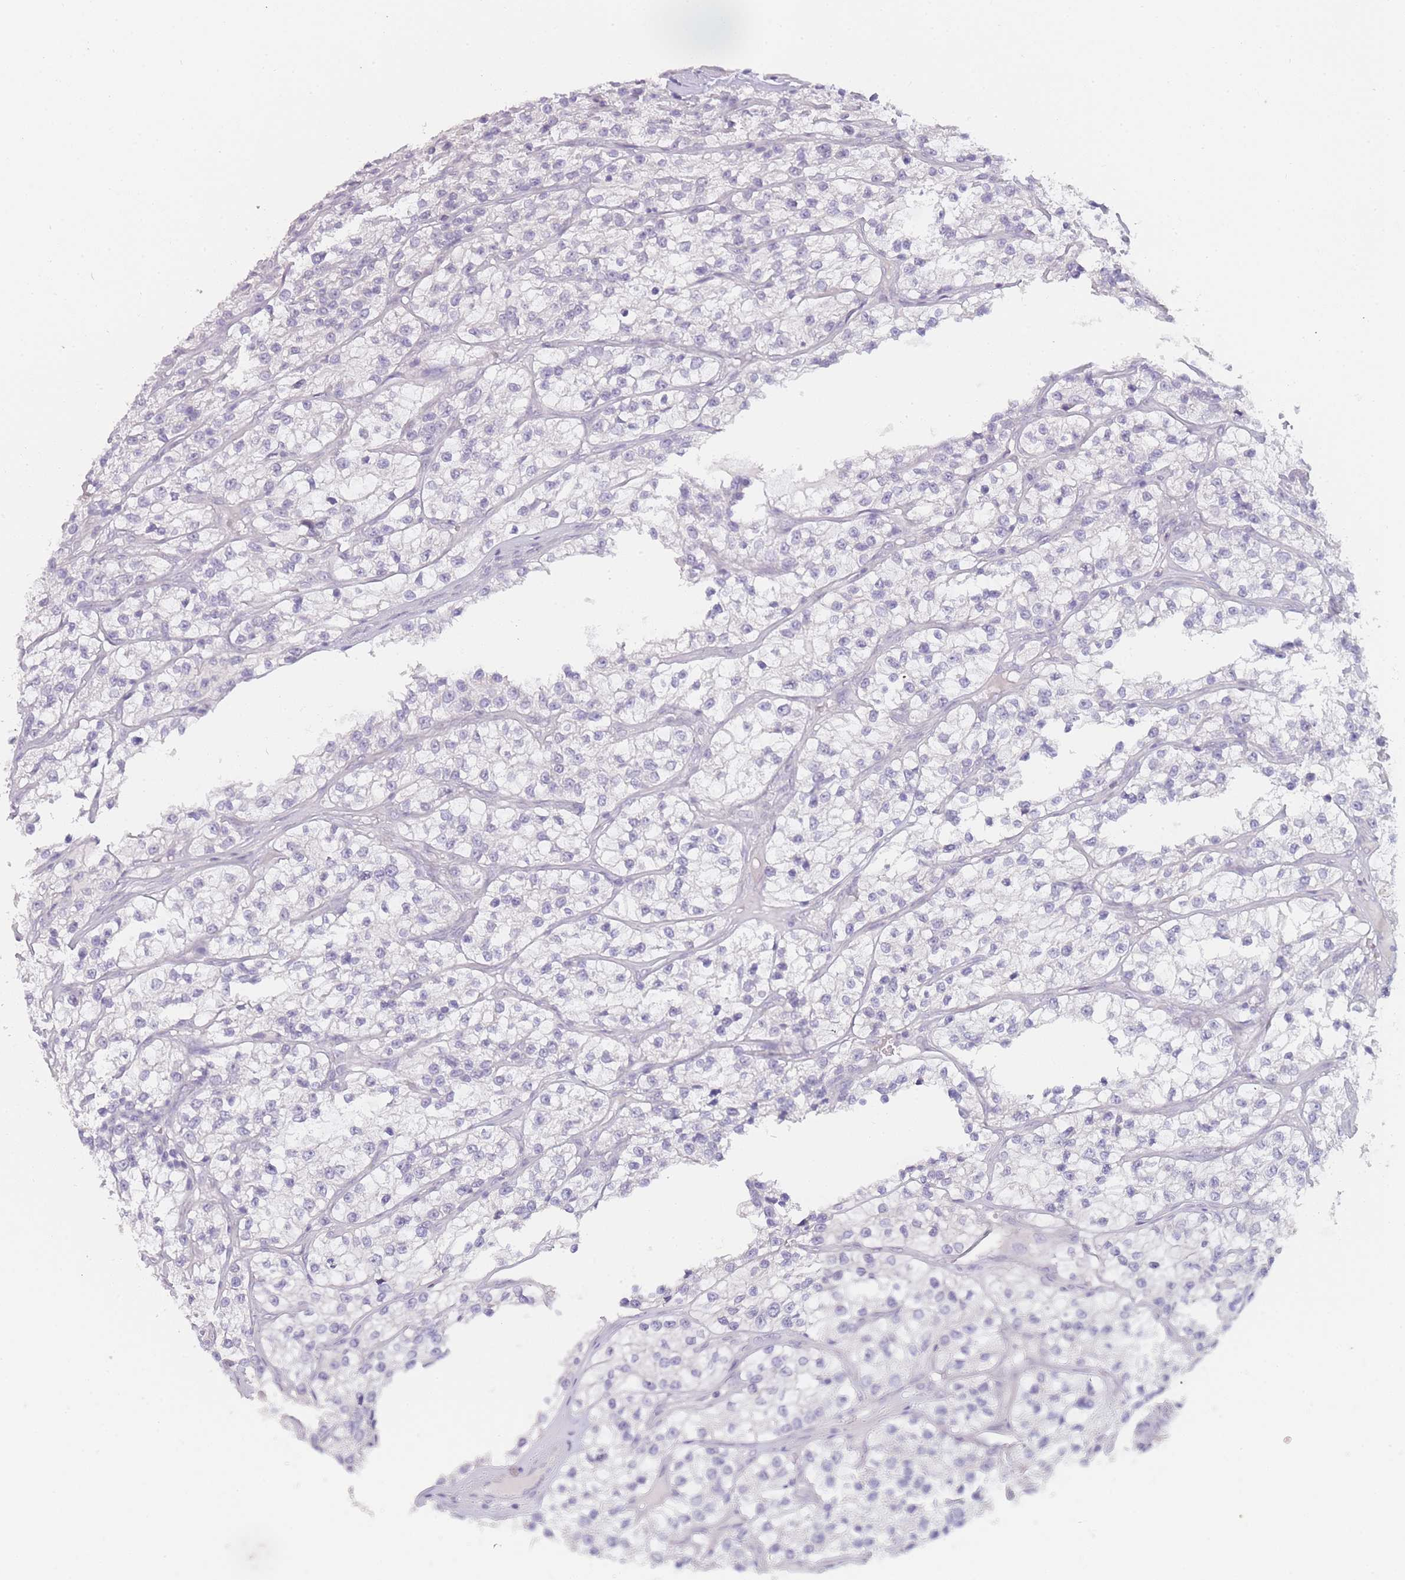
{"staining": {"intensity": "negative", "quantity": "none", "location": "none"}, "tissue": "renal cancer", "cell_type": "Tumor cells", "image_type": "cancer", "snomed": [{"axis": "morphology", "description": "Adenocarcinoma, NOS"}, {"axis": "topography", "description": "Kidney"}], "caption": "High magnification brightfield microscopy of renal cancer stained with DAB (3,3'-diaminobenzidine) (brown) and counterstained with hematoxylin (blue): tumor cells show no significant expression.", "gene": "INS", "patient": {"sex": "female", "age": 57}}